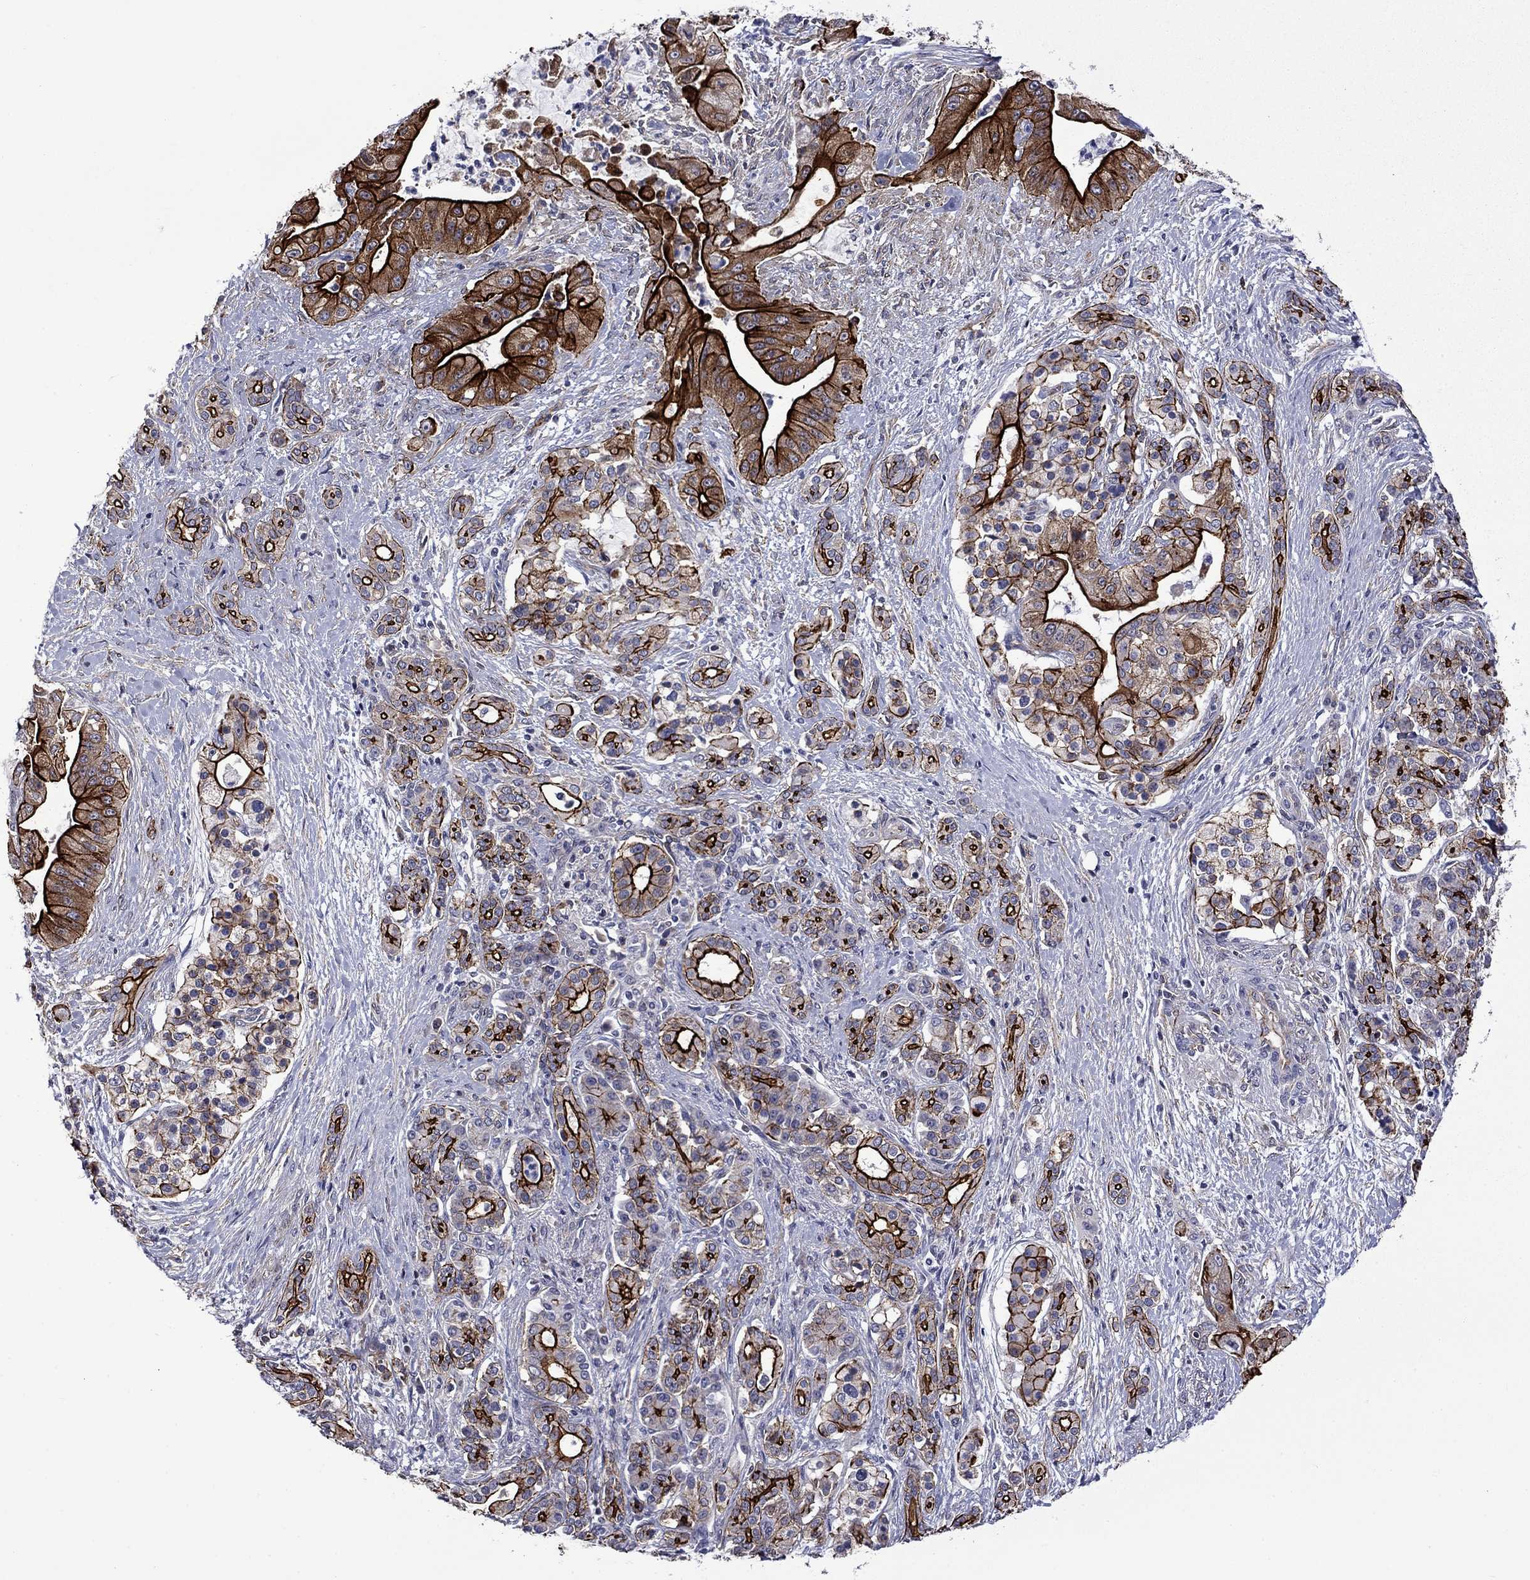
{"staining": {"intensity": "strong", "quantity": ">75%", "location": "cytoplasmic/membranous"}, "tissue": "pancreatic cancer", "cell_type": "Tumor cells", "image_type": "cancer", "snomed": [{"axis": "morphology", "description": "Normal tissue, NOS"}, {"axis": "morphology", "description": "Inflammation, NOS"}, {"axis": "morphology", "description": "Adenocarcinoma, NOS"}, {"axis": "topography", "description": "Pancreas"}], "caption": "IHC (DAB (3,3'-diaminobenzidine)) staining of pancreatic adenocarcinoma shows strong cytoplasmic/membranous protein positivity in approximately >75% of tumor cells.", "gene": "LMO7", "patient": {"sex": "male", "age": 57}}